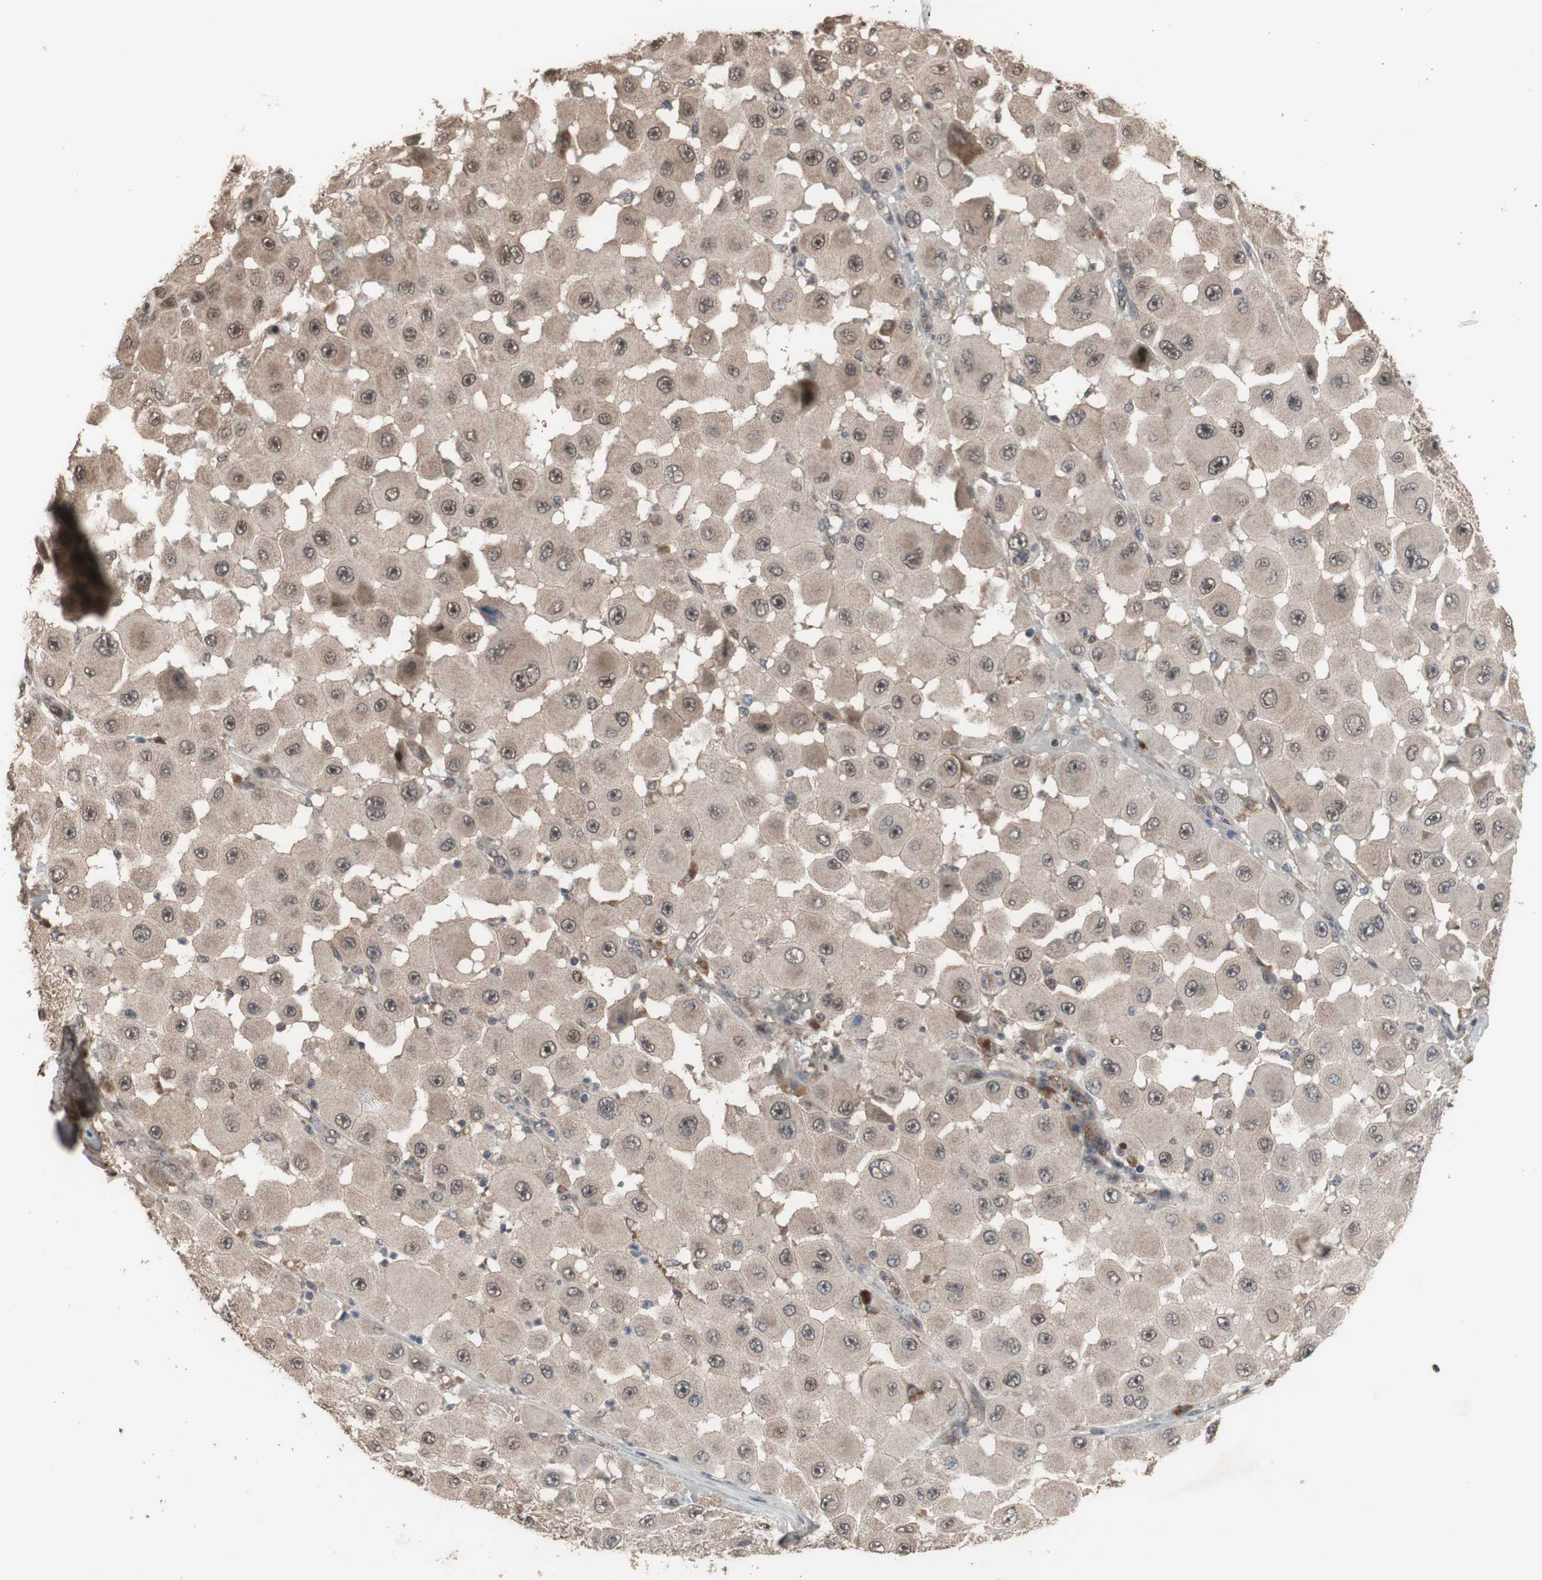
{"staining": {"intensity": "moderate", "quantity": ">75%", "location": "cytoplasmic/membranous,nuclear"}, "tissue": "melanoma", "cell_type": "Tumor cells", "image_type": "cancer", "snomed": [{"axis": "morphology", "description": "Malignant melanoma, NOS"}, {"axis": "topography", "description": "Skin"}], "caption": "Tumor cells reveal medium levels of moderate cytoplasmic/membranous and nuclear staining in about >75% of cells in human malignant melanoma.", "gene": "KANSL1", "patient": {"sex": "female", "age": 81}}